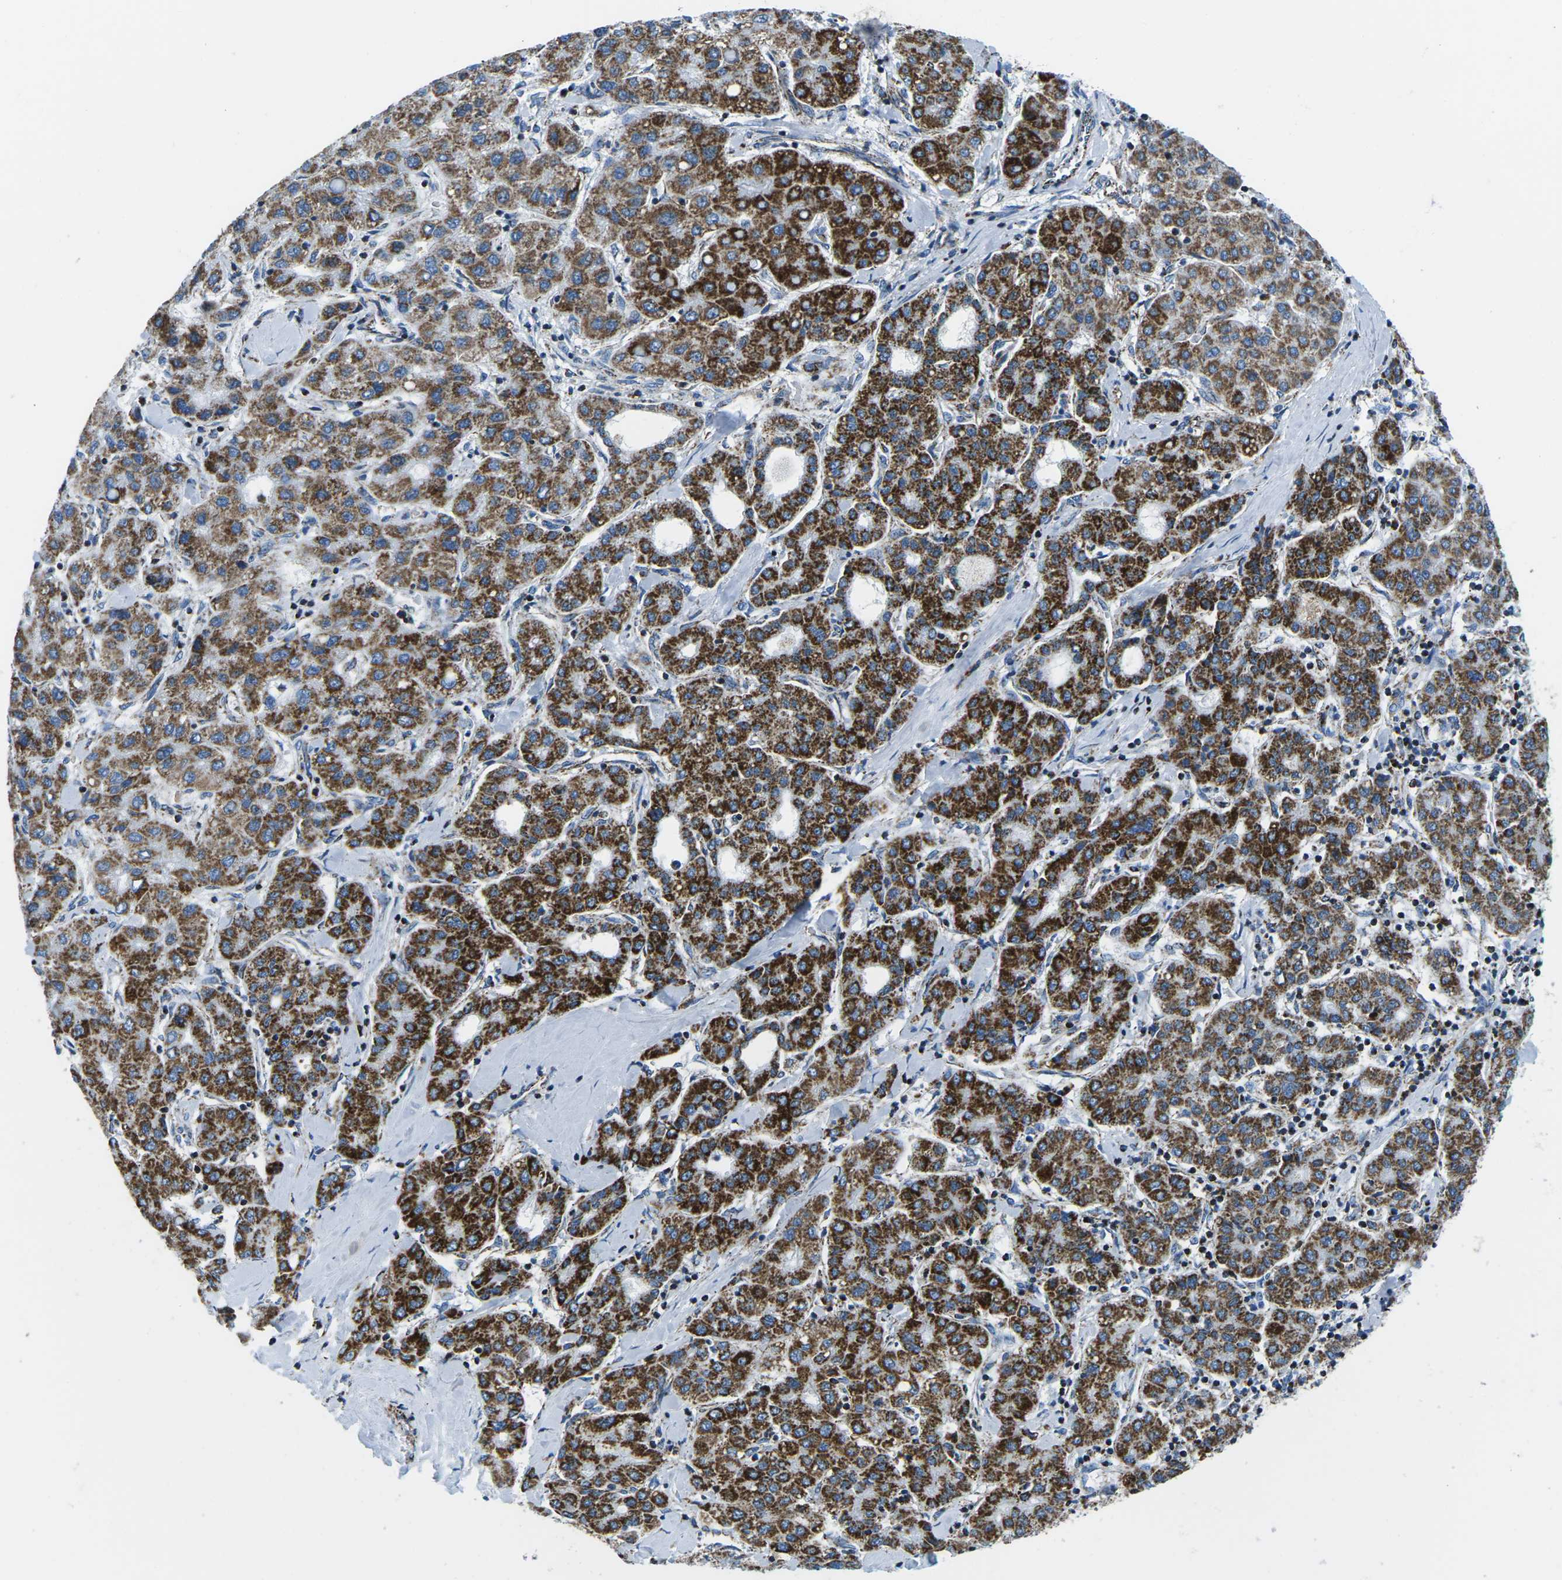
{"staining": {"intensity": "strong", "quantity": ">75%", "location": "cytoplasmic/membranous"}, "tissue": "liver cancer", "cell_type": "Tumor cells", "image_type": "cancer", "snomed": [{"axis": "morphology", "description": "Carcinoma, Hepatocellular, NOS"}, {"axis": "topography", "description": "Liver"}], "caption": "Strong cytoplasmic/membranous staining for a protein is identified in approximately >75% of tumor cells of hepatocellular carcinoma (liver) using immunohistochemistry (IHC).", "gene": "COX6C", "patient": {"sex": "male", "age": 65}}